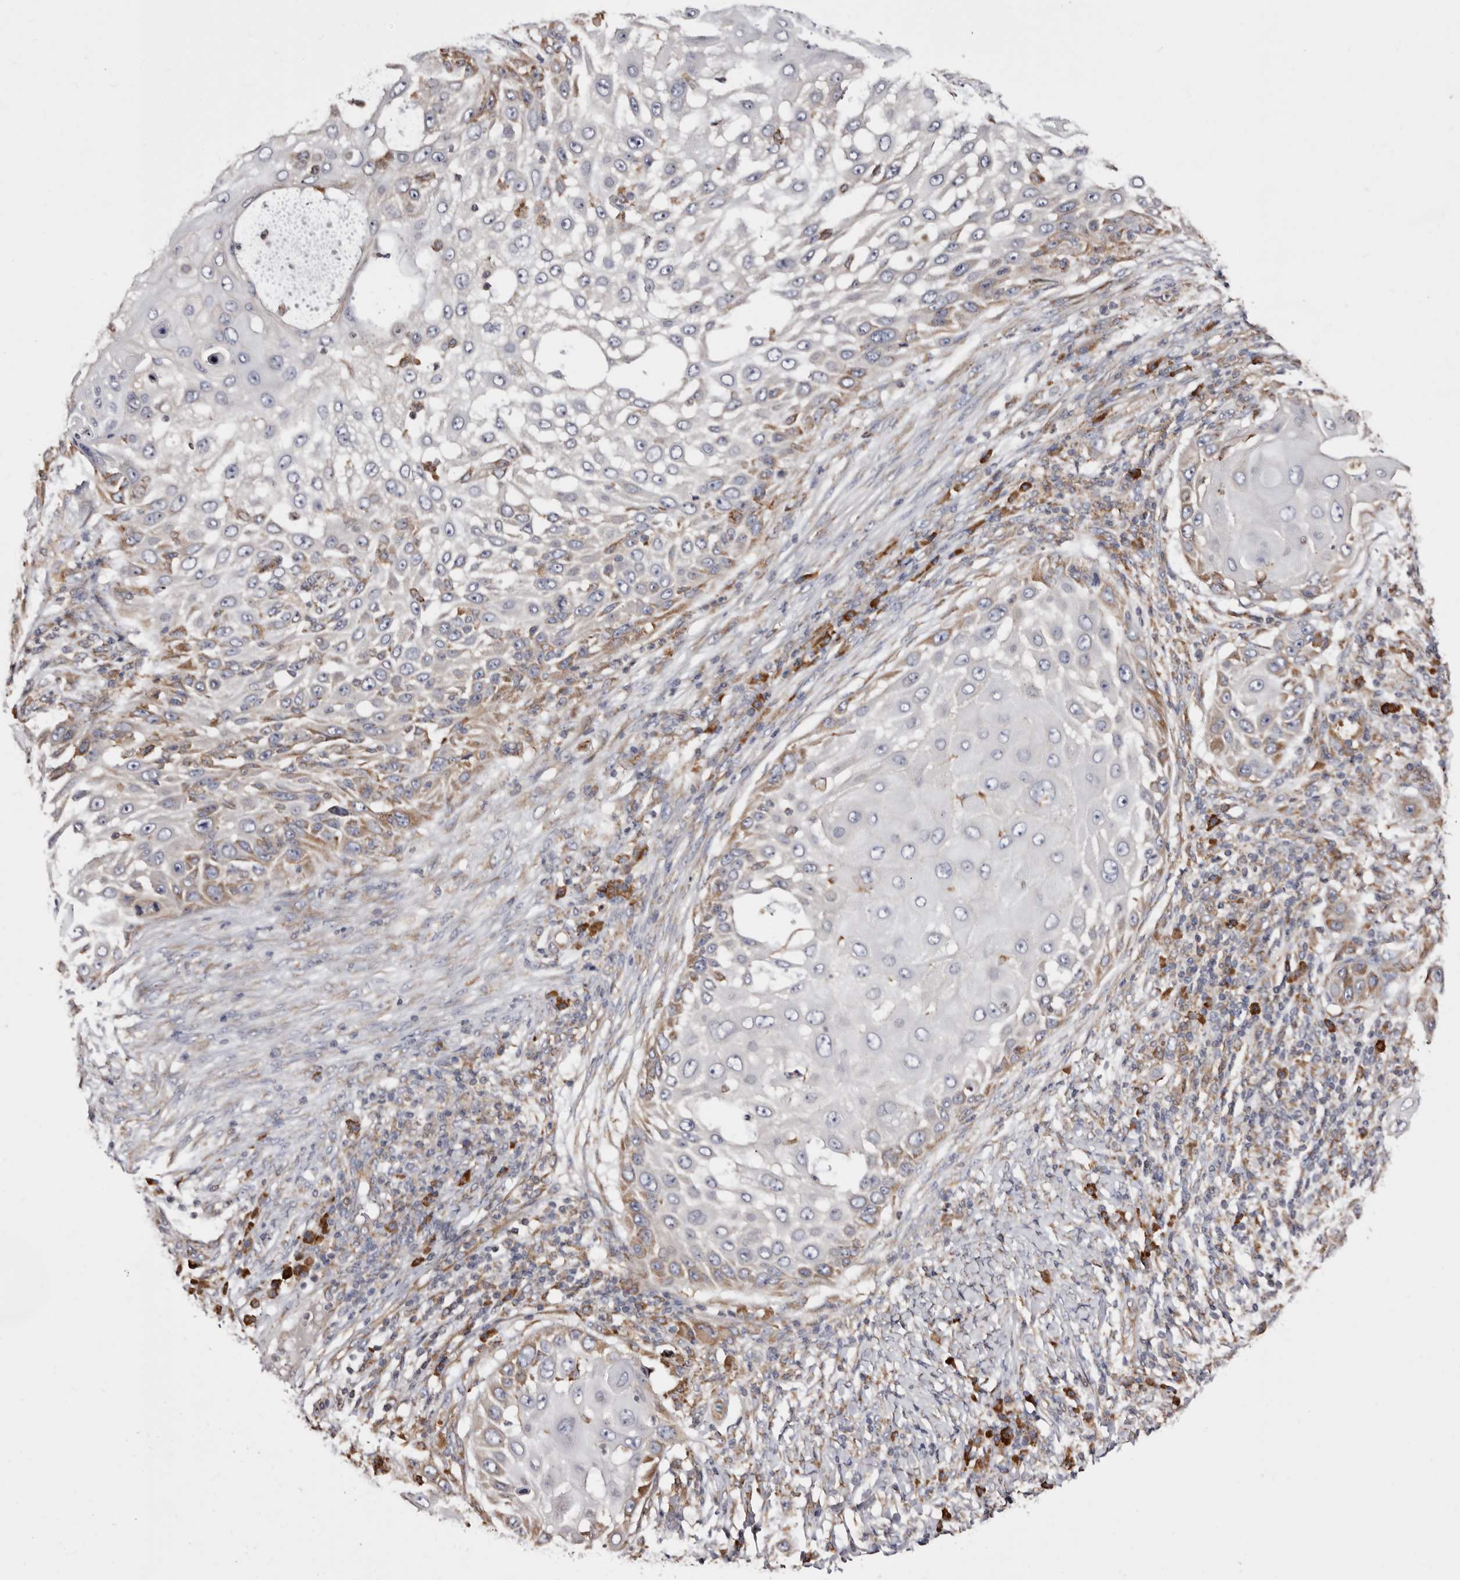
{"staining": {"intensity": "moderate", "quantity": "25%-75%", "location": "cytoplasmic/membranous"}, "tissue": "skin cancer", "cell_type": "Tumor cells", "image_type": "cancer", "snomed": [{"axis": "morphology", "description": "Squamous cell carcinoma, NOS"}, {"axis": "topography", "description": "Skin"}], "caption": "A brown stain highlights moderate cytoplasmic/membranous staining of a protein in human squamous cell carcinoma (skin) tumor cells. (Stains: DAB (3,3'-diaminobenzidine) in brown, nuclei in blue, Microscopy: brightfield microscopy at high magnification).", "gene": "ACBD6", "patient": {"sex": "female", "age": 44}}